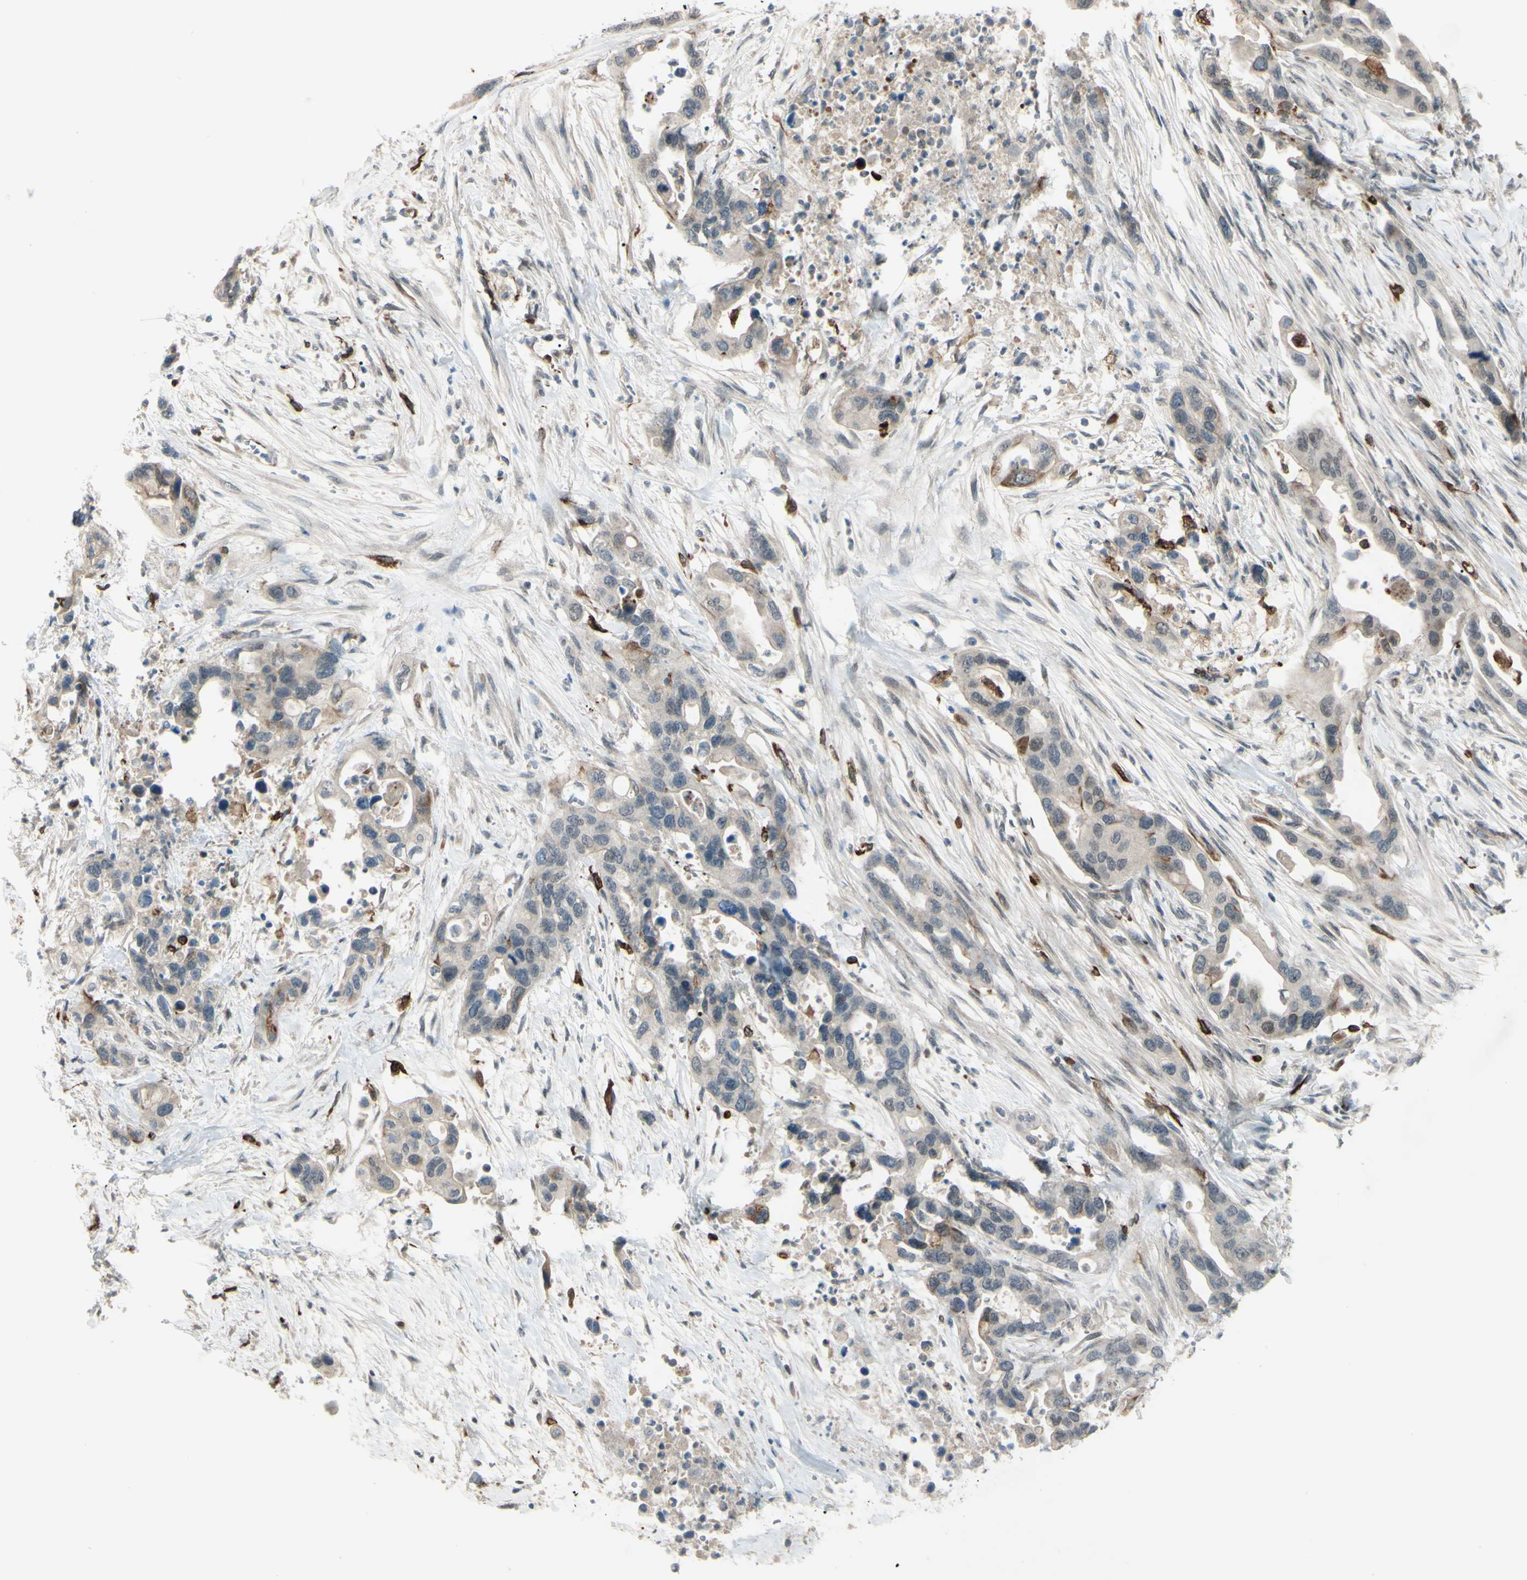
{"staining": {"intensity": "negative", "quantity": "none", "location": "none"}, "tissue": "pancreatic cancer", "cell_type": "Tumor cells", "image_type": "cancer", "snomed": [{"axis": "morphology", "description": "Adenocarcinoma, NOS"}, {"axis": "topography", "description": "Pancreas"}], "caption": "Pancreatic cancer (adenocarcinoma) was stained to show a protein in brown. There is no significant expression in tumor cells.", "gene": "FGFR2", "patient": {"sex": "female", "age": 71}}